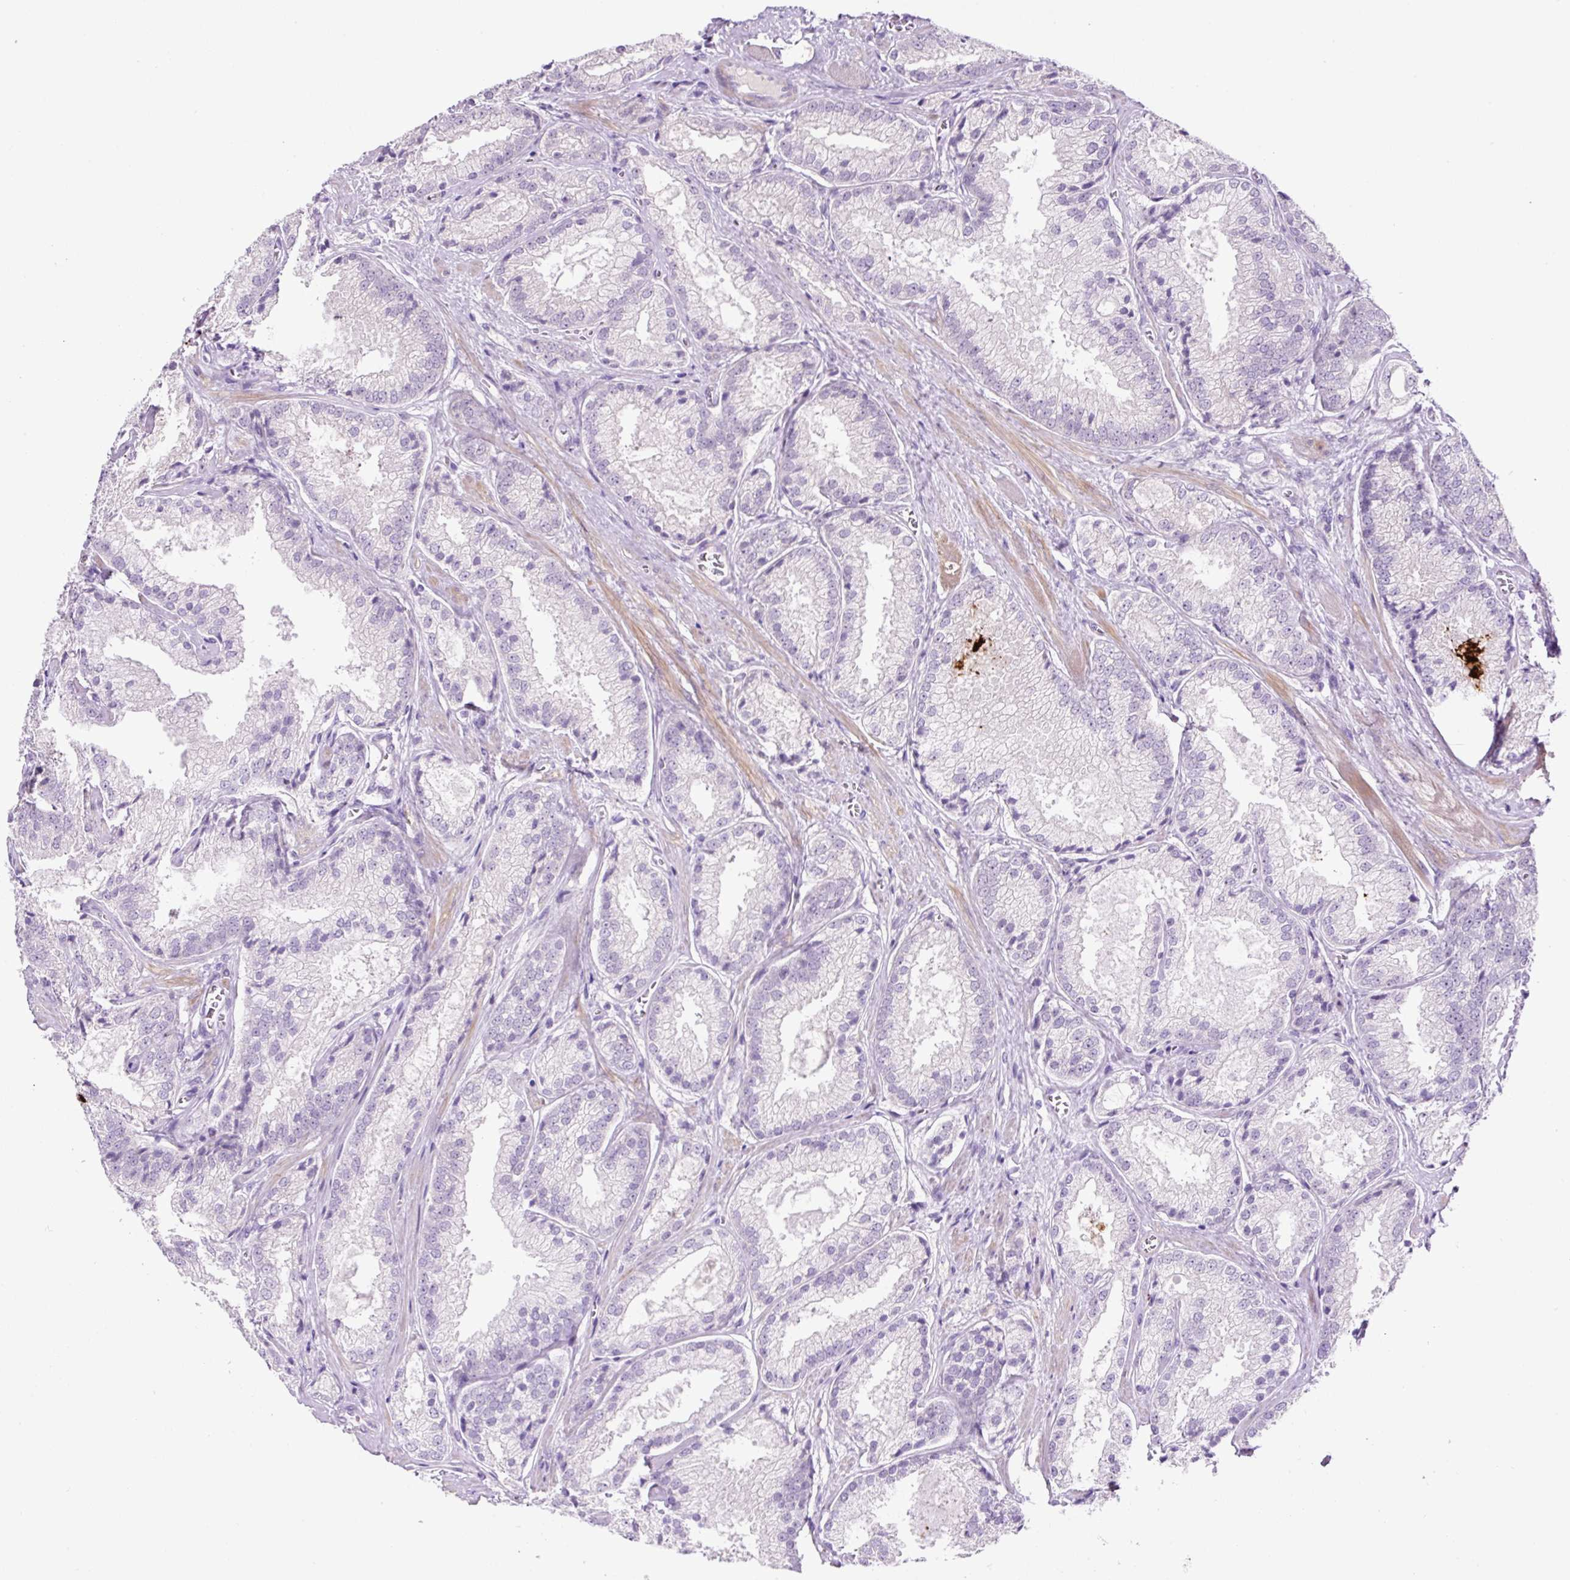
{"staining": {"intensity": "negative", "quantity": "none", "location": "none"}, "tissue": "prostate cancer", "cell_type": "Tumor cells", "image_type": "cancer", "snomed": [{"axis": "morphology", "description": "Adenocarcinoma, High grade"}, {"axis": "topography", "description": "Prostate"}], "caption": "Tumor cells show no significant protein staining in prostate cancer. The staining is performed using DAB brown chromogen with nuclei counter-stained in using hematoxylin.", "gene": "OGDHL", "patient": {"sex": "male", "age": 68}}